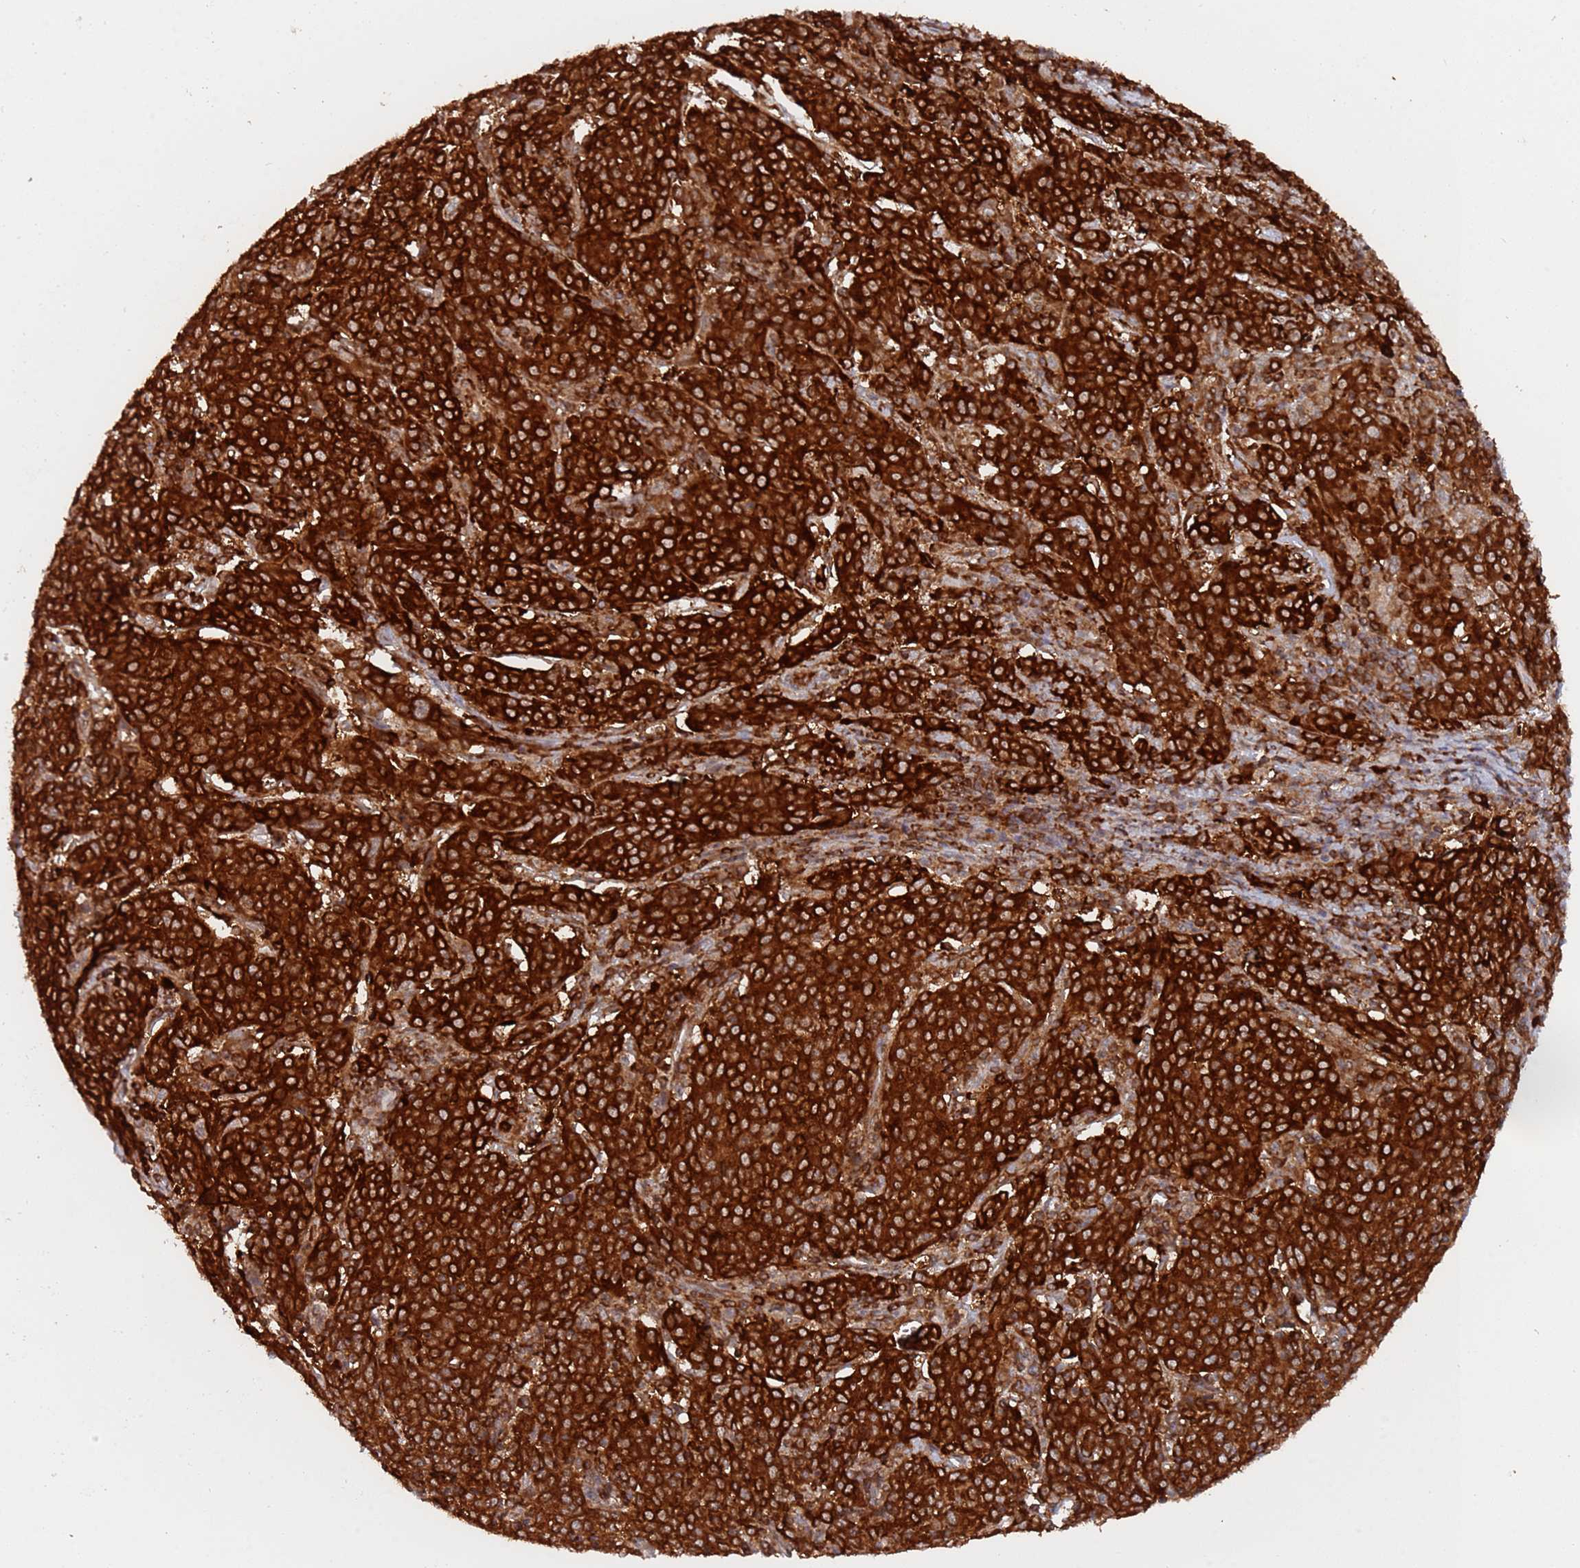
{"staining": {"intensity": "strong", "quantity": ">75%", "location": "cytoplasmic/membranous"}, "tissue": "cervical cancer", "cell_type": "Tumor cells", "image_type": "cancer", "snomed": [{"axis": "morphology", "description": "Squamous cell carcinoma, NOS"}, {"axis": "topography", "description": "Cervix"}], "caption": "Protein positivity by immunohistochemistry (IHC) demonstrates strong cytoplasmic/membranous expression in approximately >75% of tumor cells in cervical squamous cell carcinoma. (DAB (3,3'-diaminobenzidine) = brown stain, brightfield microscopy at high magnification).", "gene": "DDX60", "patient": {"sex": "female", "age": 67}}